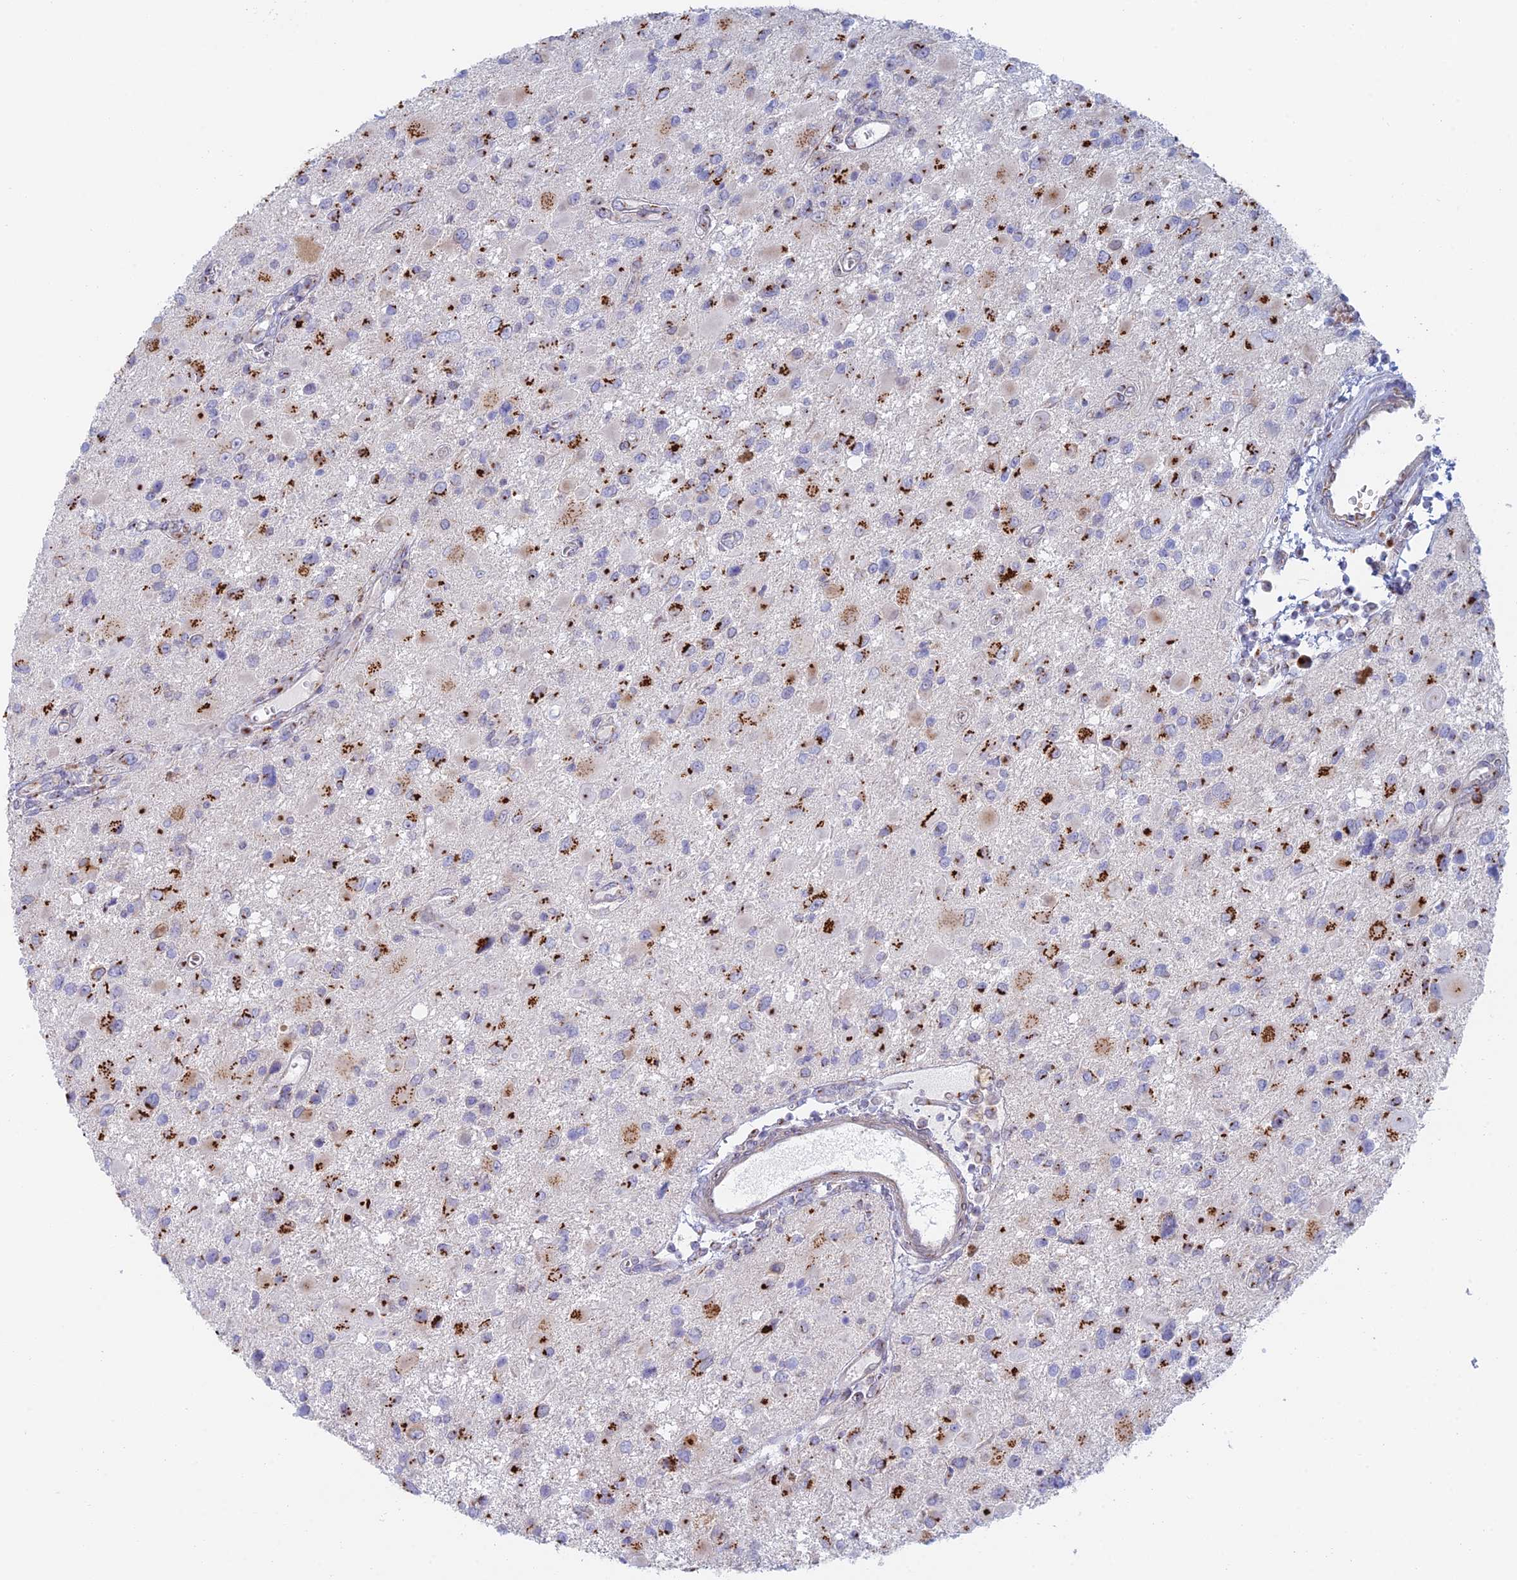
{"staining": {"intensity": "strong", "quantity": "25%-75%", "location": "cytoplasmic/membranous"}, "tissue": "glioma", "cell_type": "Tumor cells", "image_type": "cancer", "snomed": [{"axis": "morphology", "description": "Glioma, malignant, High grade"}, {"axis": "topography", "description": "Brain"}], "caption": "A high-resolution photomicrograph shows immunohistochemistry (IHC) staining of malignant glioma (high-grade), which displays strong cytoplasmic/membranous staining in about 25%-75% of tumor cells.", "gene": "HS2ST1", "patient": {"sex": "male", "age": 53}}